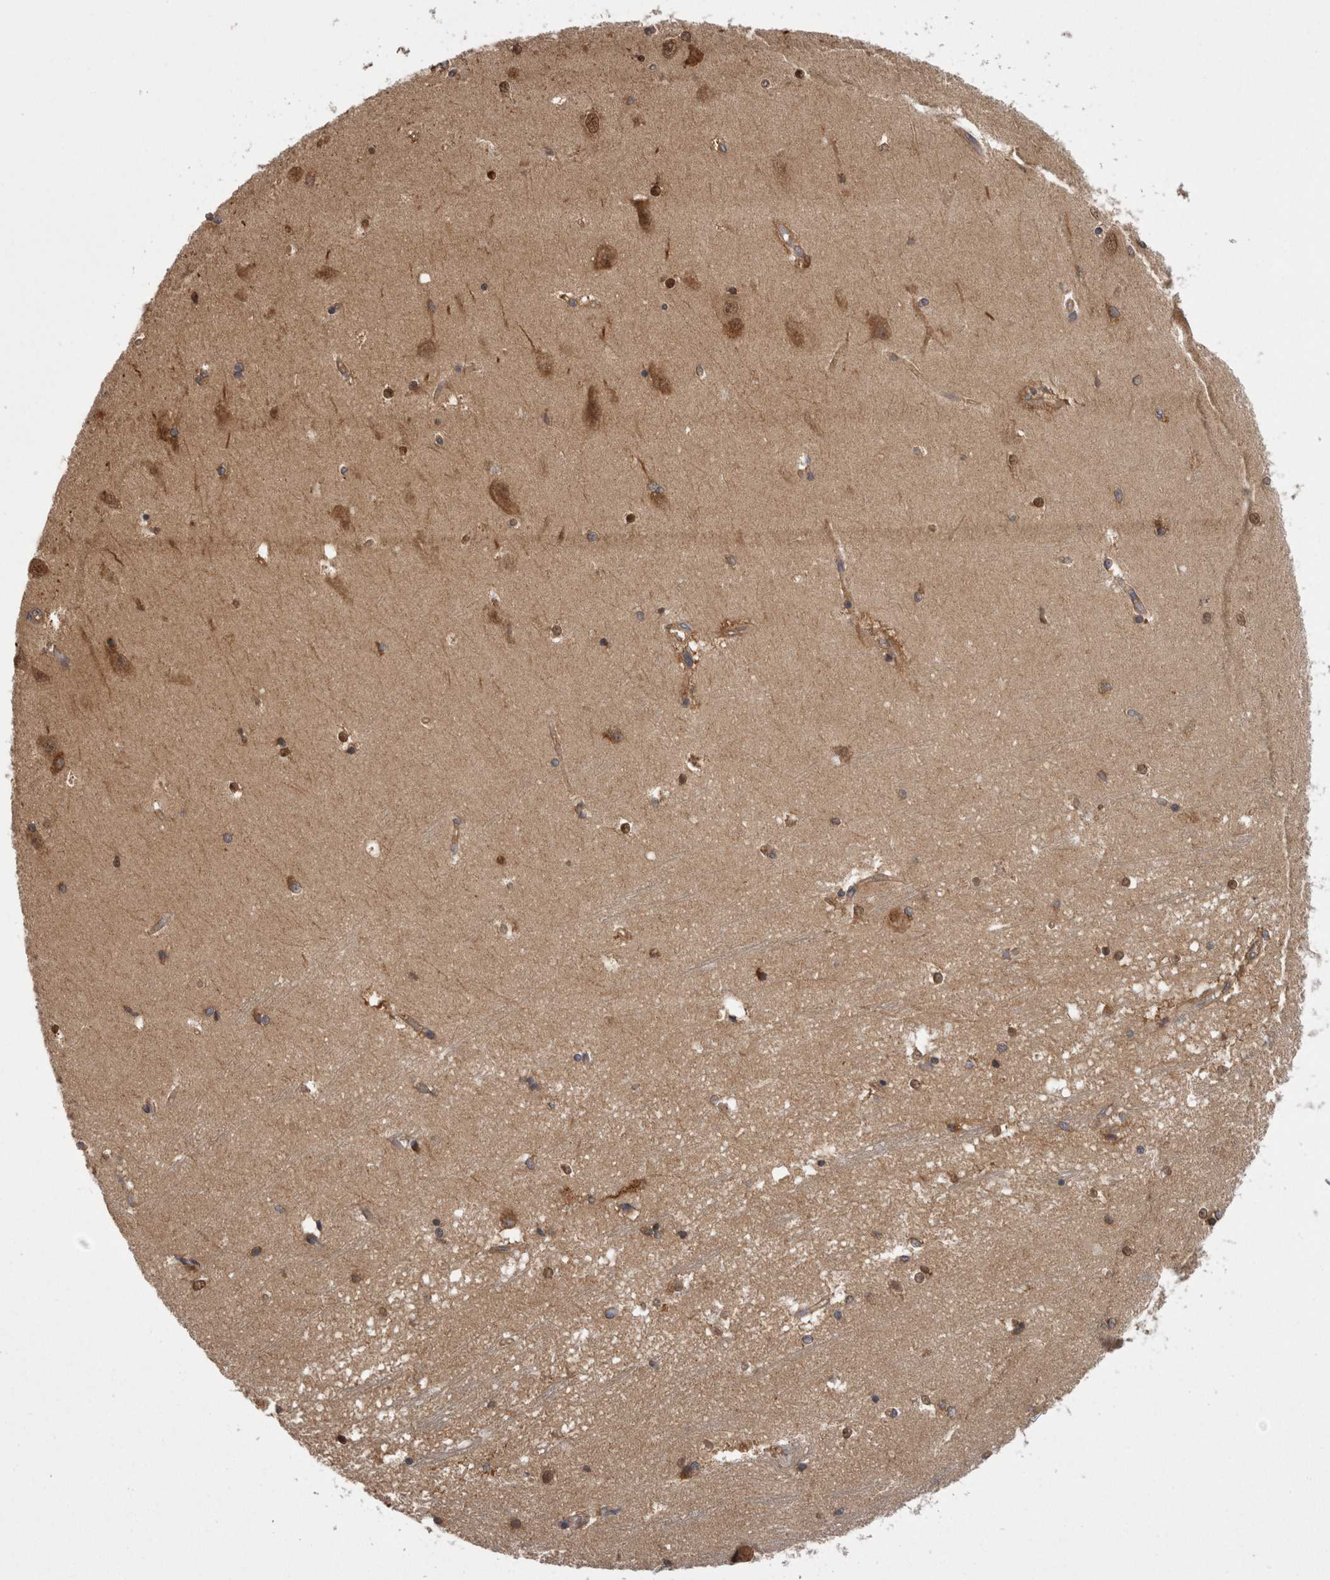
{"staining": {"intensity": "moderate", "quantity": "<25%", "location": "cytoplasmic/membranous,nuclear"}, "tissue": "hippocampus", "cell_type": "Glial cells", "image_type": "normal", "snomed": [{"axis": "morphology", "description": "Normal tissue, NOS"}, {"axis": "topography", "description": "Hippocampus"}], "caption": "Immunohistochemical staining of unremarkable human hippocampus reveals low levels of moderate cytoplasmic/membranous,nuclear expression in about <25% of glial cells. (DAB (3,3'-diaminobenzidine) IHC with brightfield microscopy, high magnification).", "gene": "SMCR8", "patient": {"sex": "male", "age": 45}}